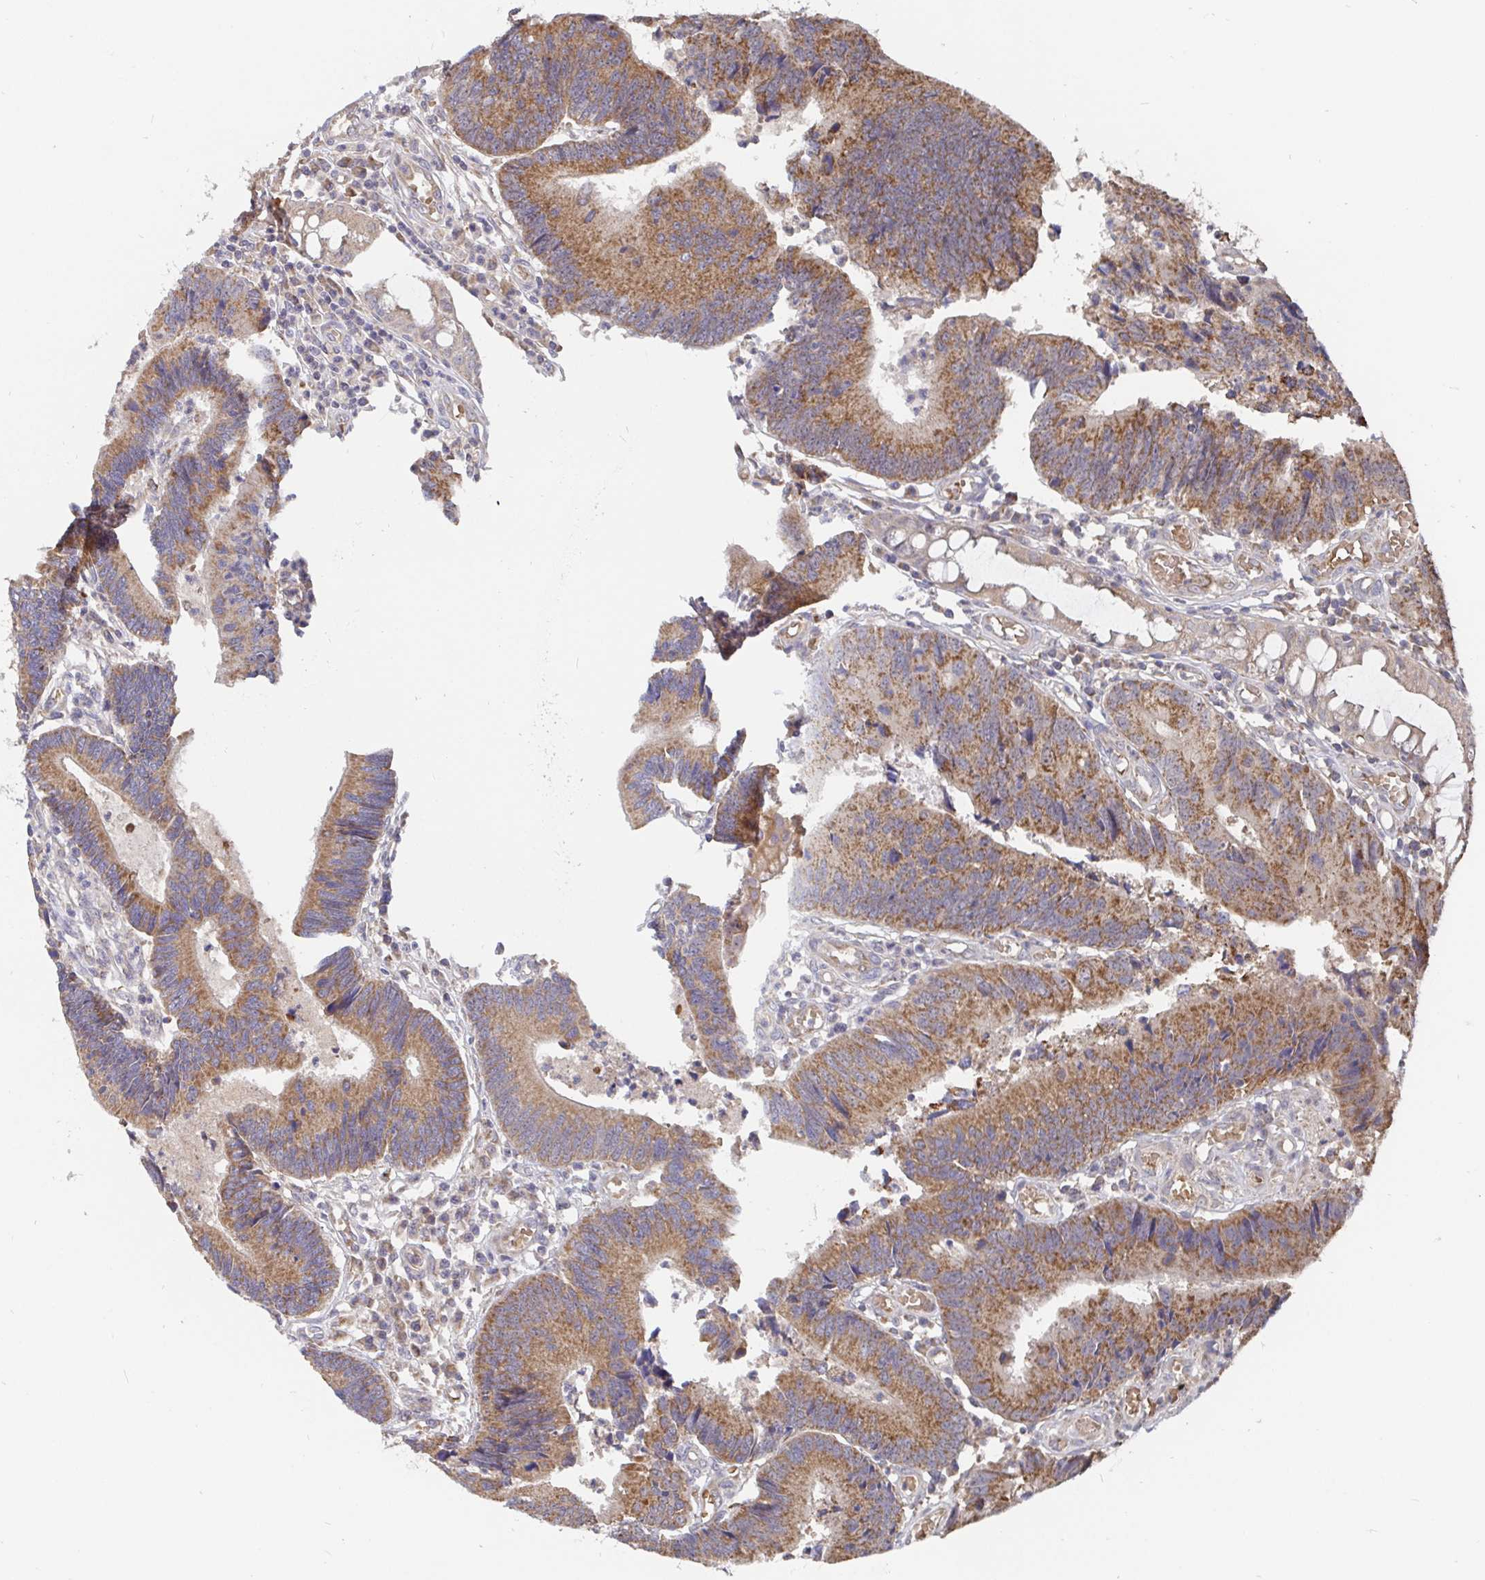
{"staining": {"intensity": "moderate", "quantity": ">75%", "location": "cytoplasmic/membranous"}, "tissue": "colorectal cancer", "cell_type": "Tumor cells", "image_type": "cancer", "snomed": [{"axis": "morphology", "description": "Adenocarcinoma, NOS"}, {"axis": "topography", "description": "Colon"}], "caption": "An image of human colorectal cancer stained for a protein exhibits moderate cytoplasmic/membranous brown staining in tumor cells. The protein of interest is stained brown, and the nuclei are stained in blue (DAB IHC with brightfield microscopy, high magnification).", "gene": "PDF", "patient": {"sex": "female", "age": 67}}